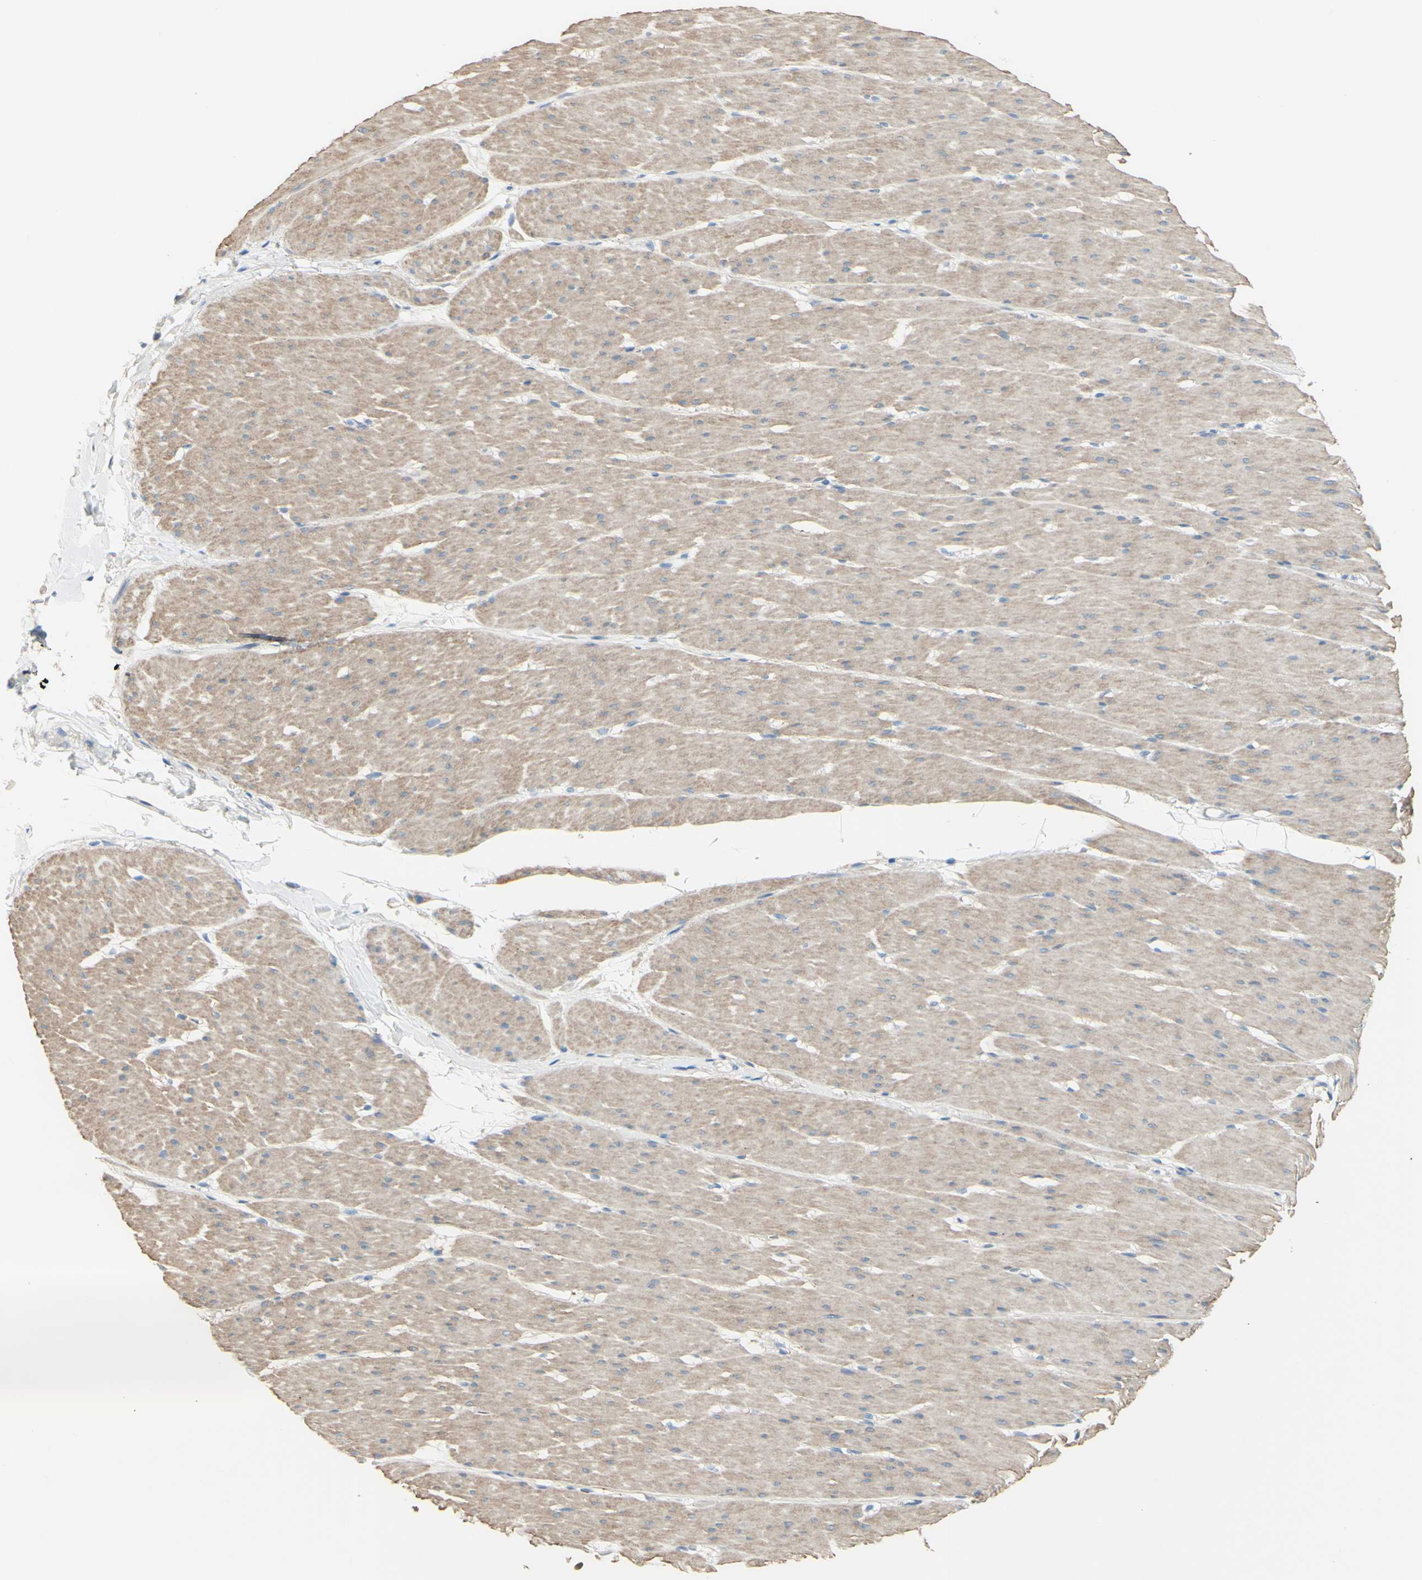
{"staining": {"intensity": "weak", "quantity": ">75%", "location": "cytoplasmic/membranous"}, "tissue": "smooth muscle", "cell_type": "Smooth muscle cells", "image_type": "normal", "snomed": [{"axis": "morphology", "description": "Normal tissue, NOS"}, {"axis": "topography", "description": "Smooth muscle"}, {"axis": "topography", "description": "Colon"}], "caption": "Smooth muscle stained with DAB (3,3'-diaminobenzidine) immunohistochemistry demonstrates low levels of weak cytoplasmic/membranous staining in about >75% of smooth muscle cells.", "gene": "NCBP2L", "patient": {"sex": "male", "age": 67}}